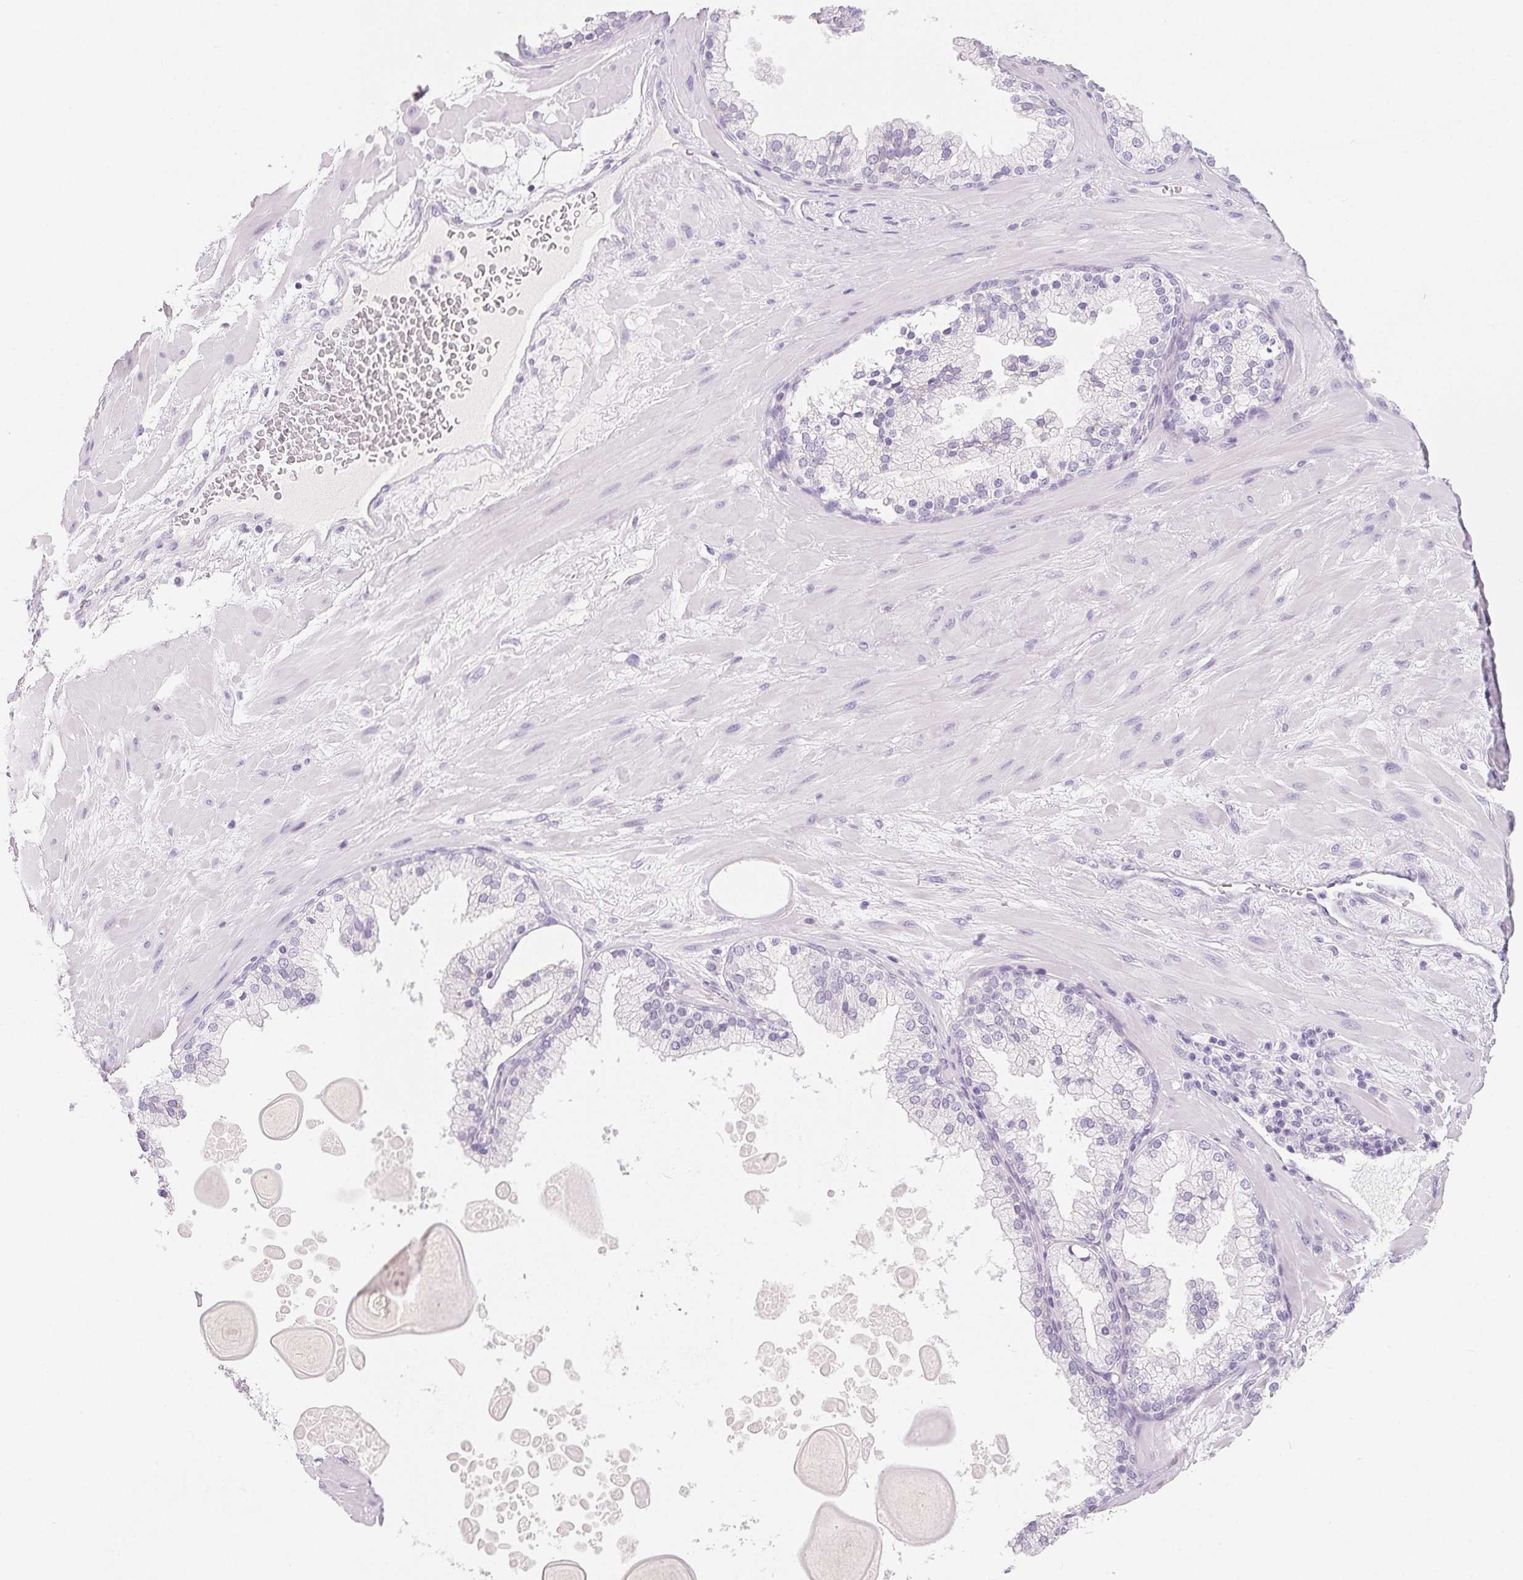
{"staining": {"intensity": "negative", "quantity": "none", "location": "none"}, "tissue": "adipose tissue", "cell_type": "Adipocytes", "image_type": "normal", "snomed": [{"axis": "morphology", "description": "Normal tissue, NOS"}, {"axis": "topography", "description": "Prostate"}, {"axis": "topography", "description": "Peripheral nerve tissue"}], "caption": "IHC of unremarkable adipose tissue displays no expression in adipocytes. (DAB (3,3'-diaminobenzidine) immunohistochemistry visualized using brightfield microscopy, high magnification).", "gene": "SPACA5B", "patient": {"sex": "male", "age": 61}}